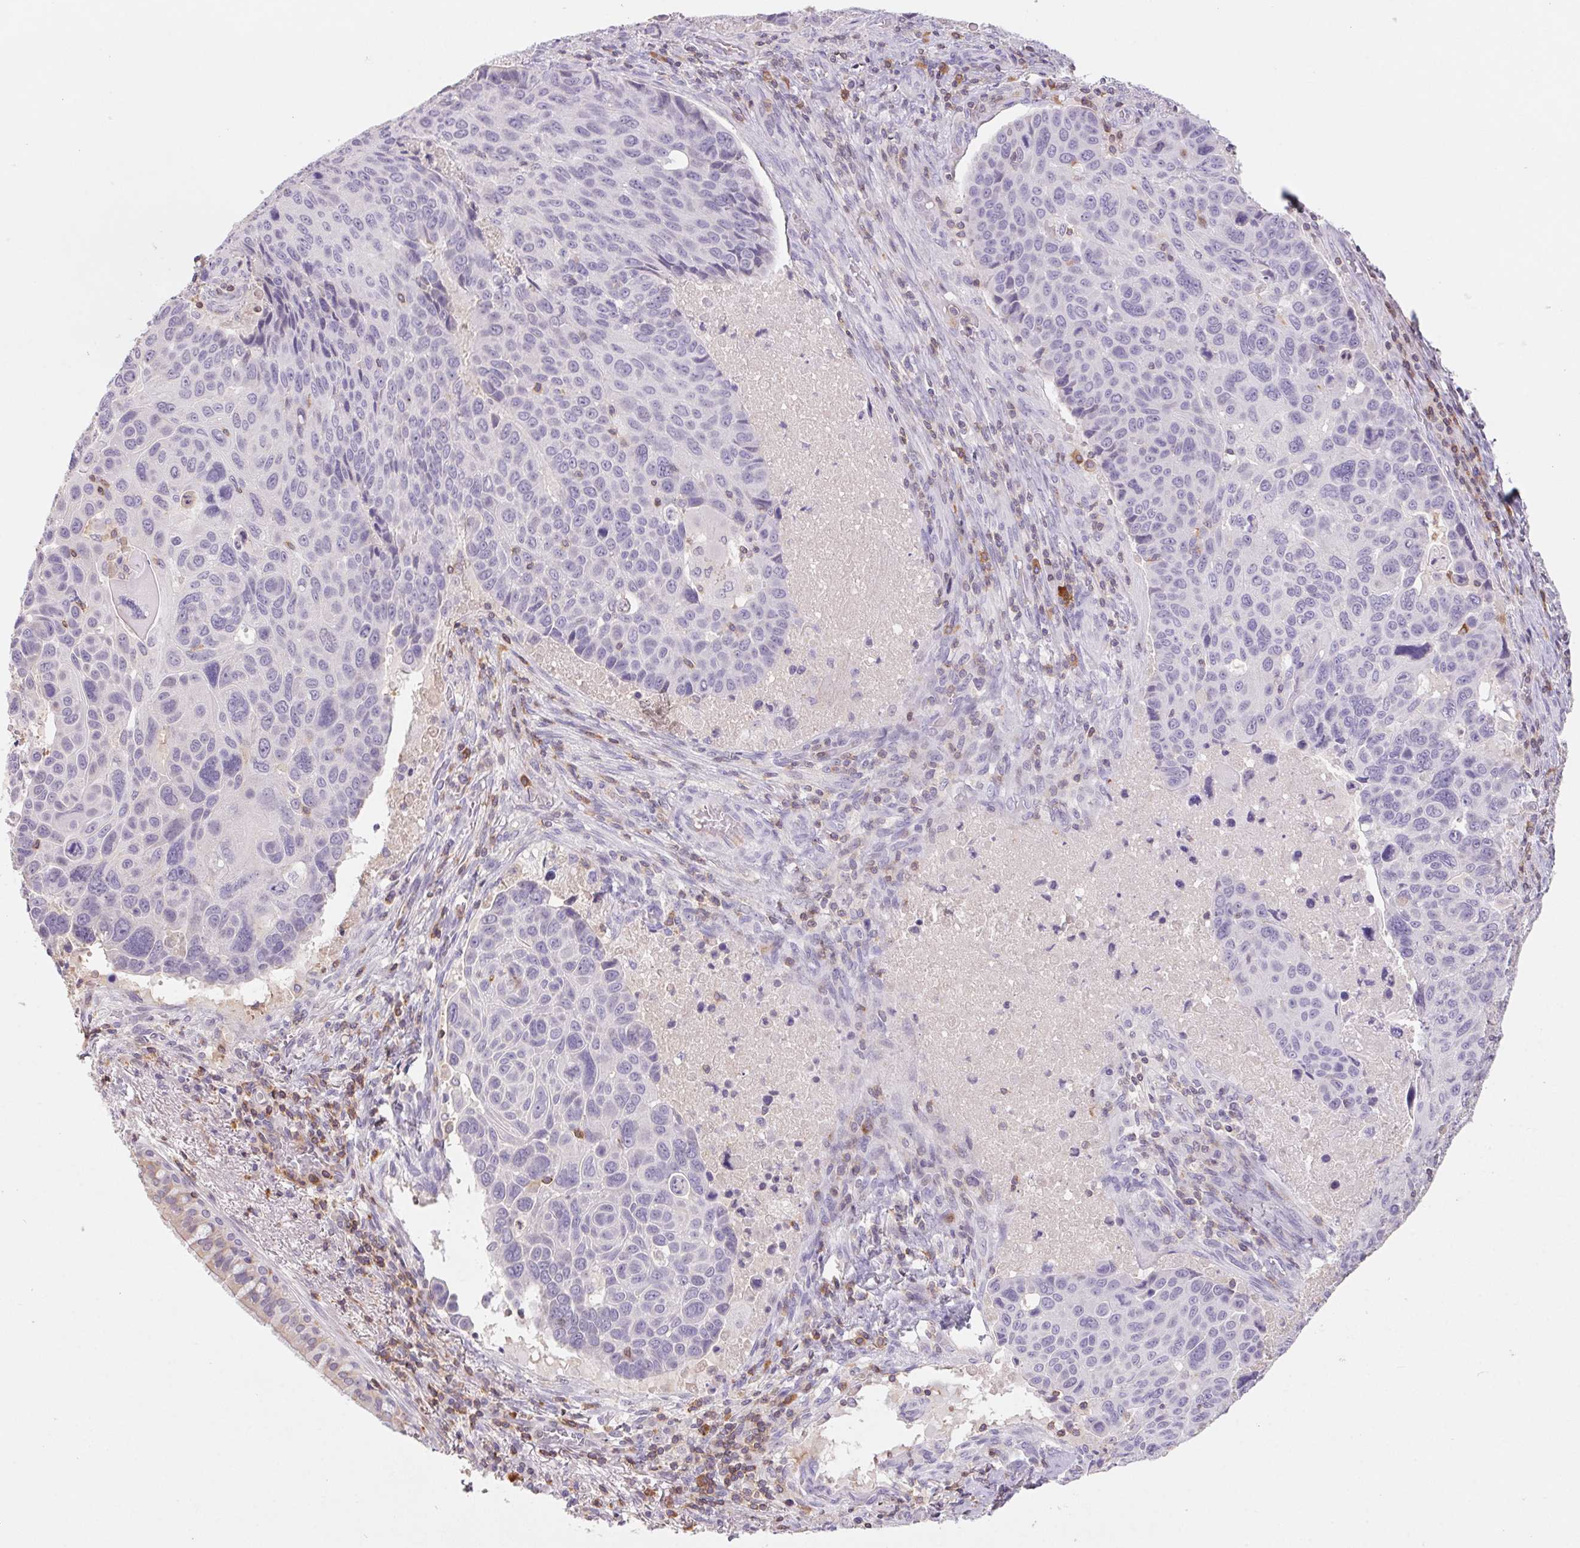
{"staining": {"intensity": "negative", "quantity": "none", "location": "none"}, "tissue": "lung cancer", "cell_type": "Tumor cells", "image_type": "cancer", "snomed": [{"axis": "morphology", "description": "Squamous cell carcinoma, NOS"}, {"axis": "topography", "description": "Lung"}], "caption": "High magnification brightfield microscopy of lung squamous cell carcinoma stained with DAB (3,3'-diaminobenzidine) (brown) and counterstained with hematoxylin (blue): tumor cells show no significant positivity.", "gene": "KIF26A", "patient": {"sex": "male", "age": 68}}